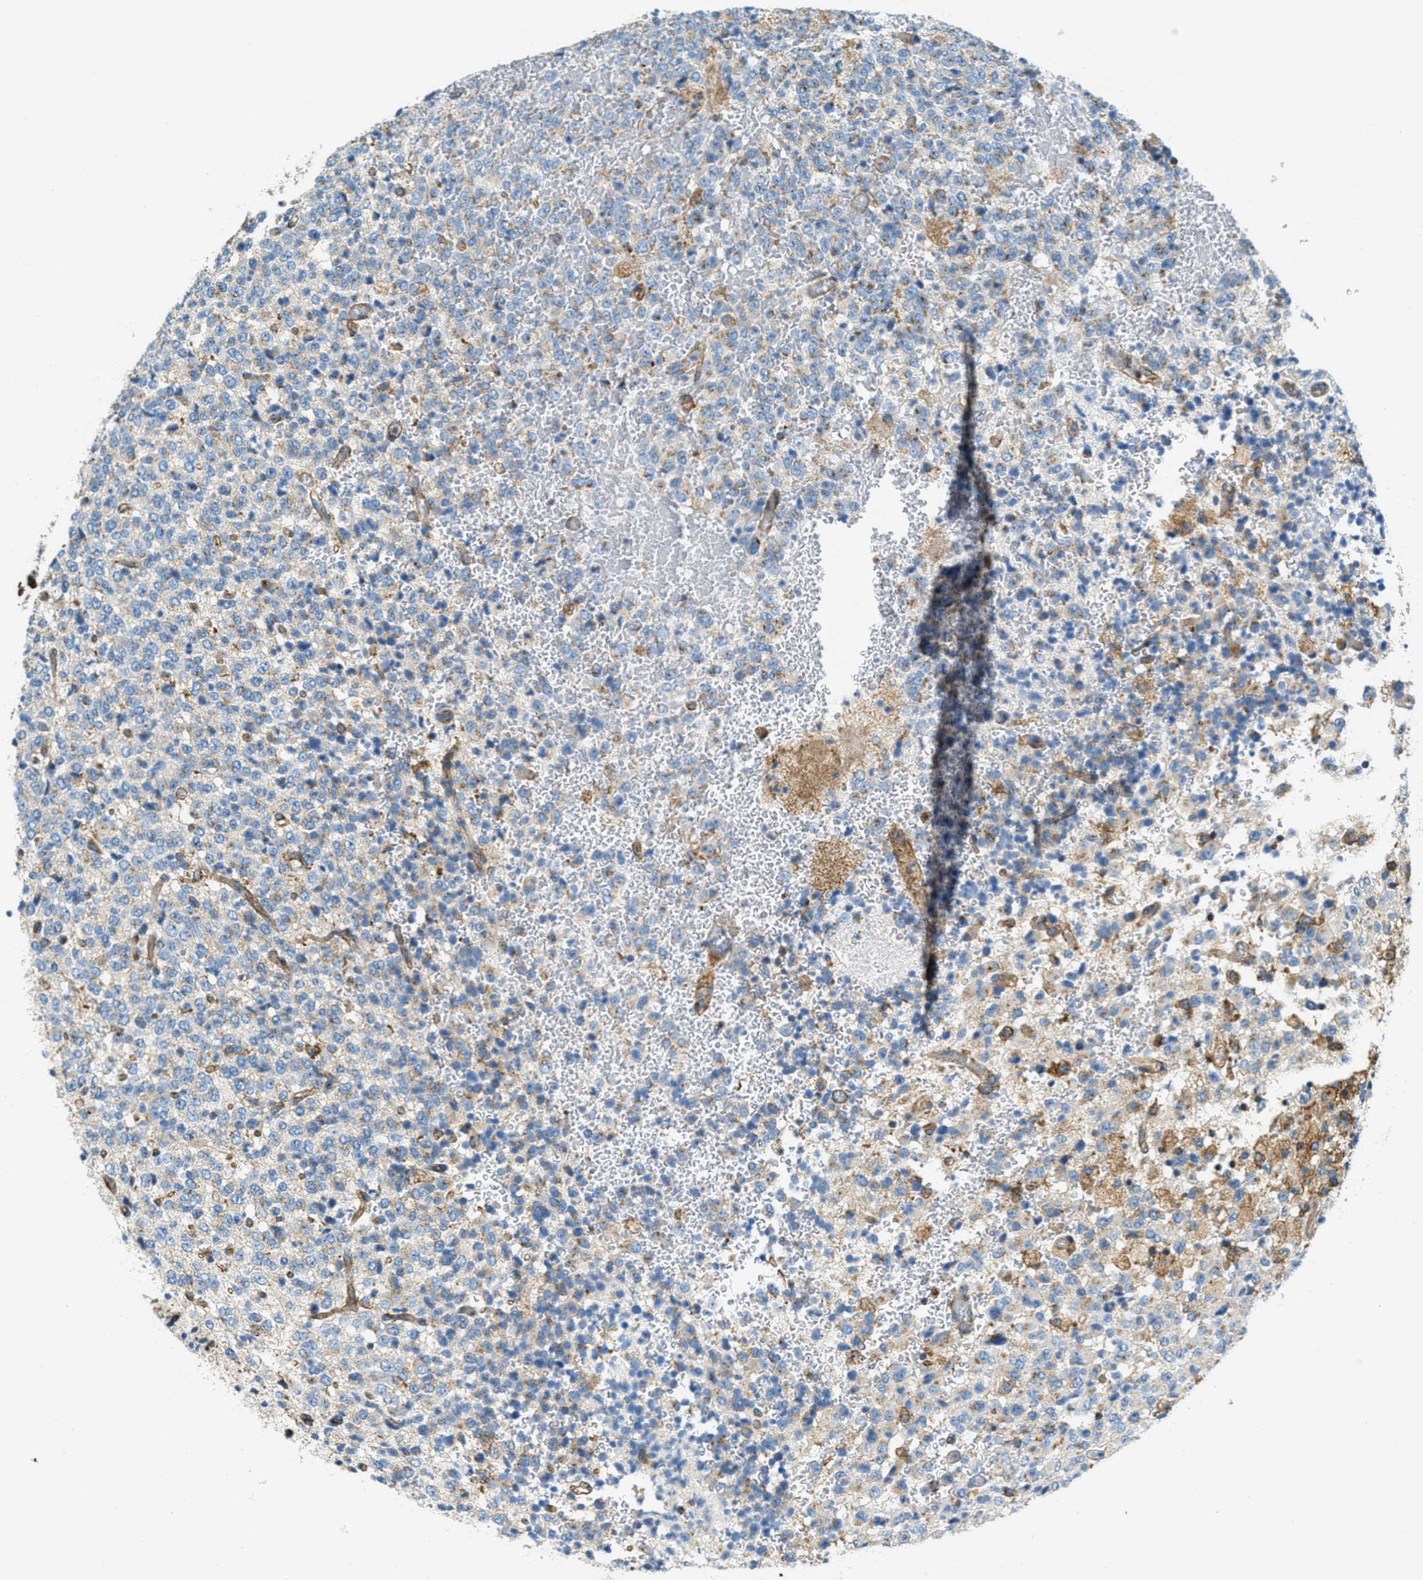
{"staining": {"intensity": "weak", "quantity": "25%-75%", "location": "cytoplasmic/membranous"}, "tissue": "glioma", "cell_type": "Tumor cells", "image_type": "cancer", "snomed": [{"axis": "morphology", "description": "Glioma, malignant, High grade"}, {"axis": "topography", "description": "pancreas cauda"}], "caption": "Protein expression analysis of human glioma reveals weak cytoplasmic/membranous positivity in about 25%-75% of tumor cells.", "gene": "AP2B1", "patient": {"sex": "male", "age": 60}}